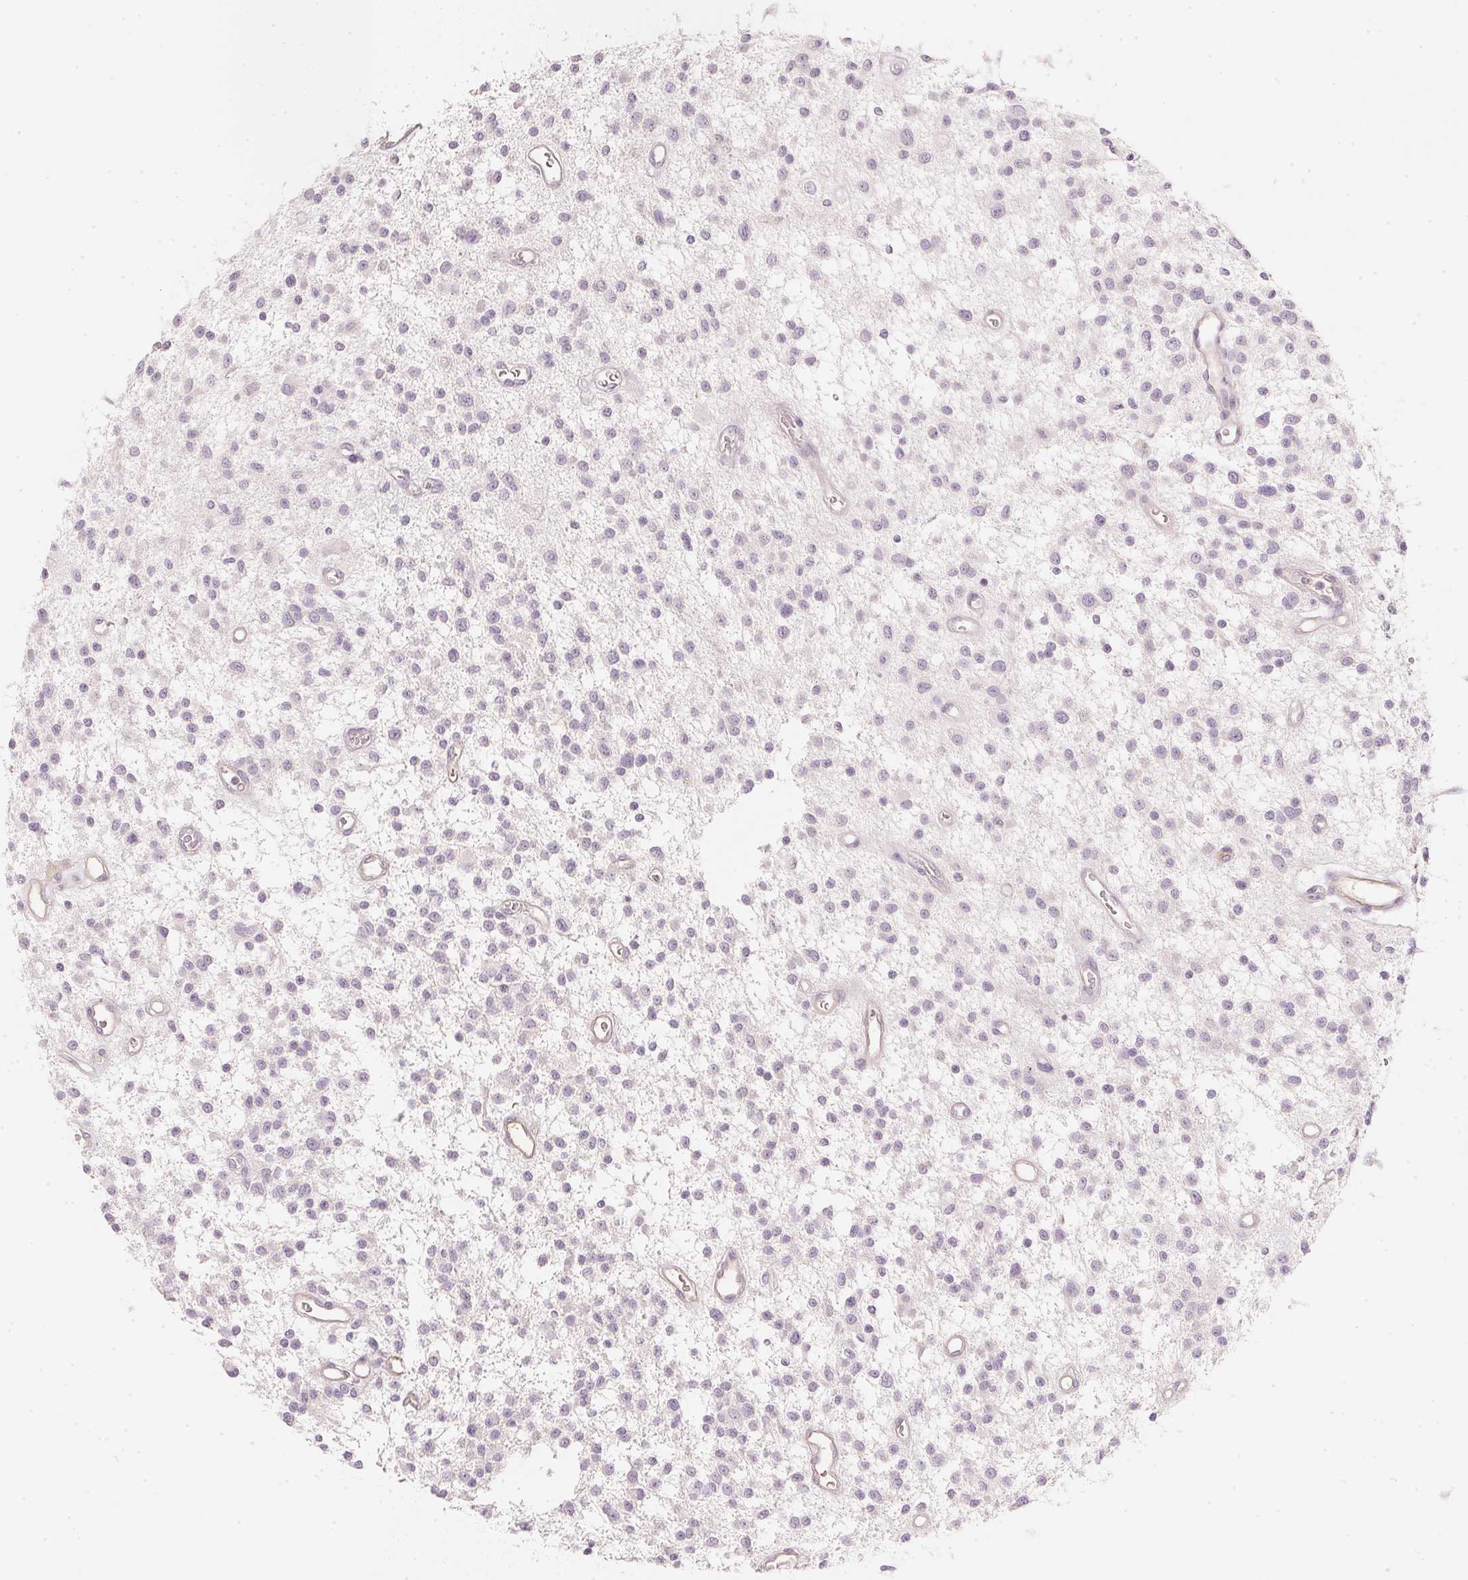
{"staining": {"intensity": "negative", "quantity": "none", "location": "none"}, "tissue": "glioma", "cell_type": "Tumor cells", "image_type": "cancer", "snomed": [{"axis": "morphology", "description": "Glioma, malignant, Low grade"}, {"axis": "topography", "description": "Brain"}], "caption": "Micrograph shows no protein expression in tumor cells of malignant low-grade glioma tissue. (Brightfield microscopy of DAB immunohistochemistry (IHC) at high magnification).", "gene": "RMDN2", "patient": {"sex": "male", "age": 43}}